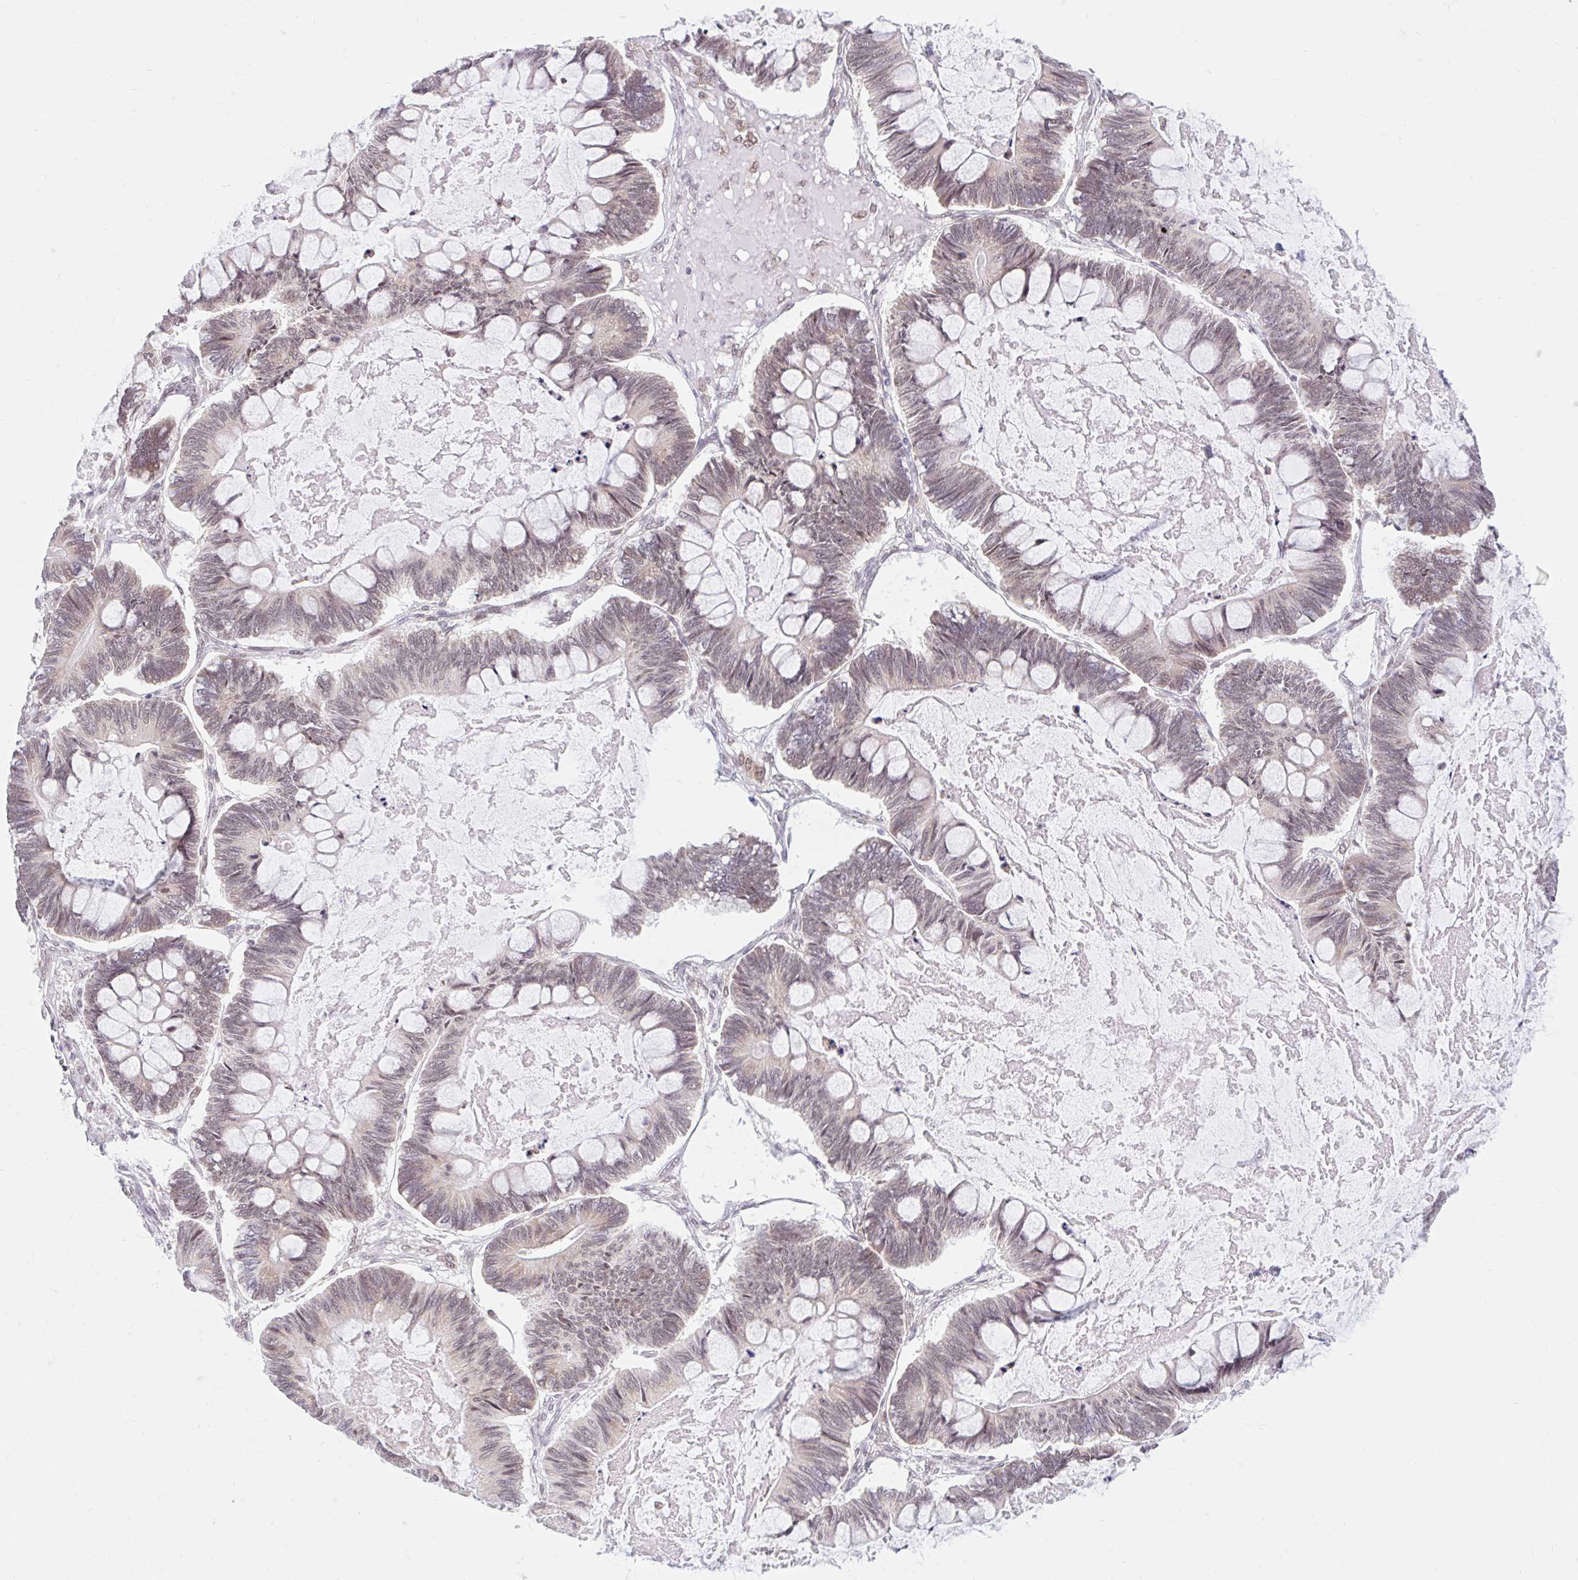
{"staining": {"intensity": "weak", "quantity": ">75%", "location": "cytoplasmic/membranous"}, "tissue": "ovarian cancer", "cell_type": "Tumor cells", "image_type": "cancer", "snomed": [{"axis": "morphology", "description": "Cystadenocarcinoma, mucinous, NOS"}, {"axis": "topography", "description": "Ovary"}], "caption": "Ovarian cancer (mucinous cystadenocarcinoma) was stained to show a protein in brown. There is low levels of weak cytoplasmic/membranous staining in approximately >75% of tumor cells. The staining is performed using DAB (3,3'-diaminobenzidine) brown chromogen to label protein expression. The nuclei are counter-stained blue using hematoxylin.", "gene": "SRSF10", "patient": {"sex": "female", "age": 61}}